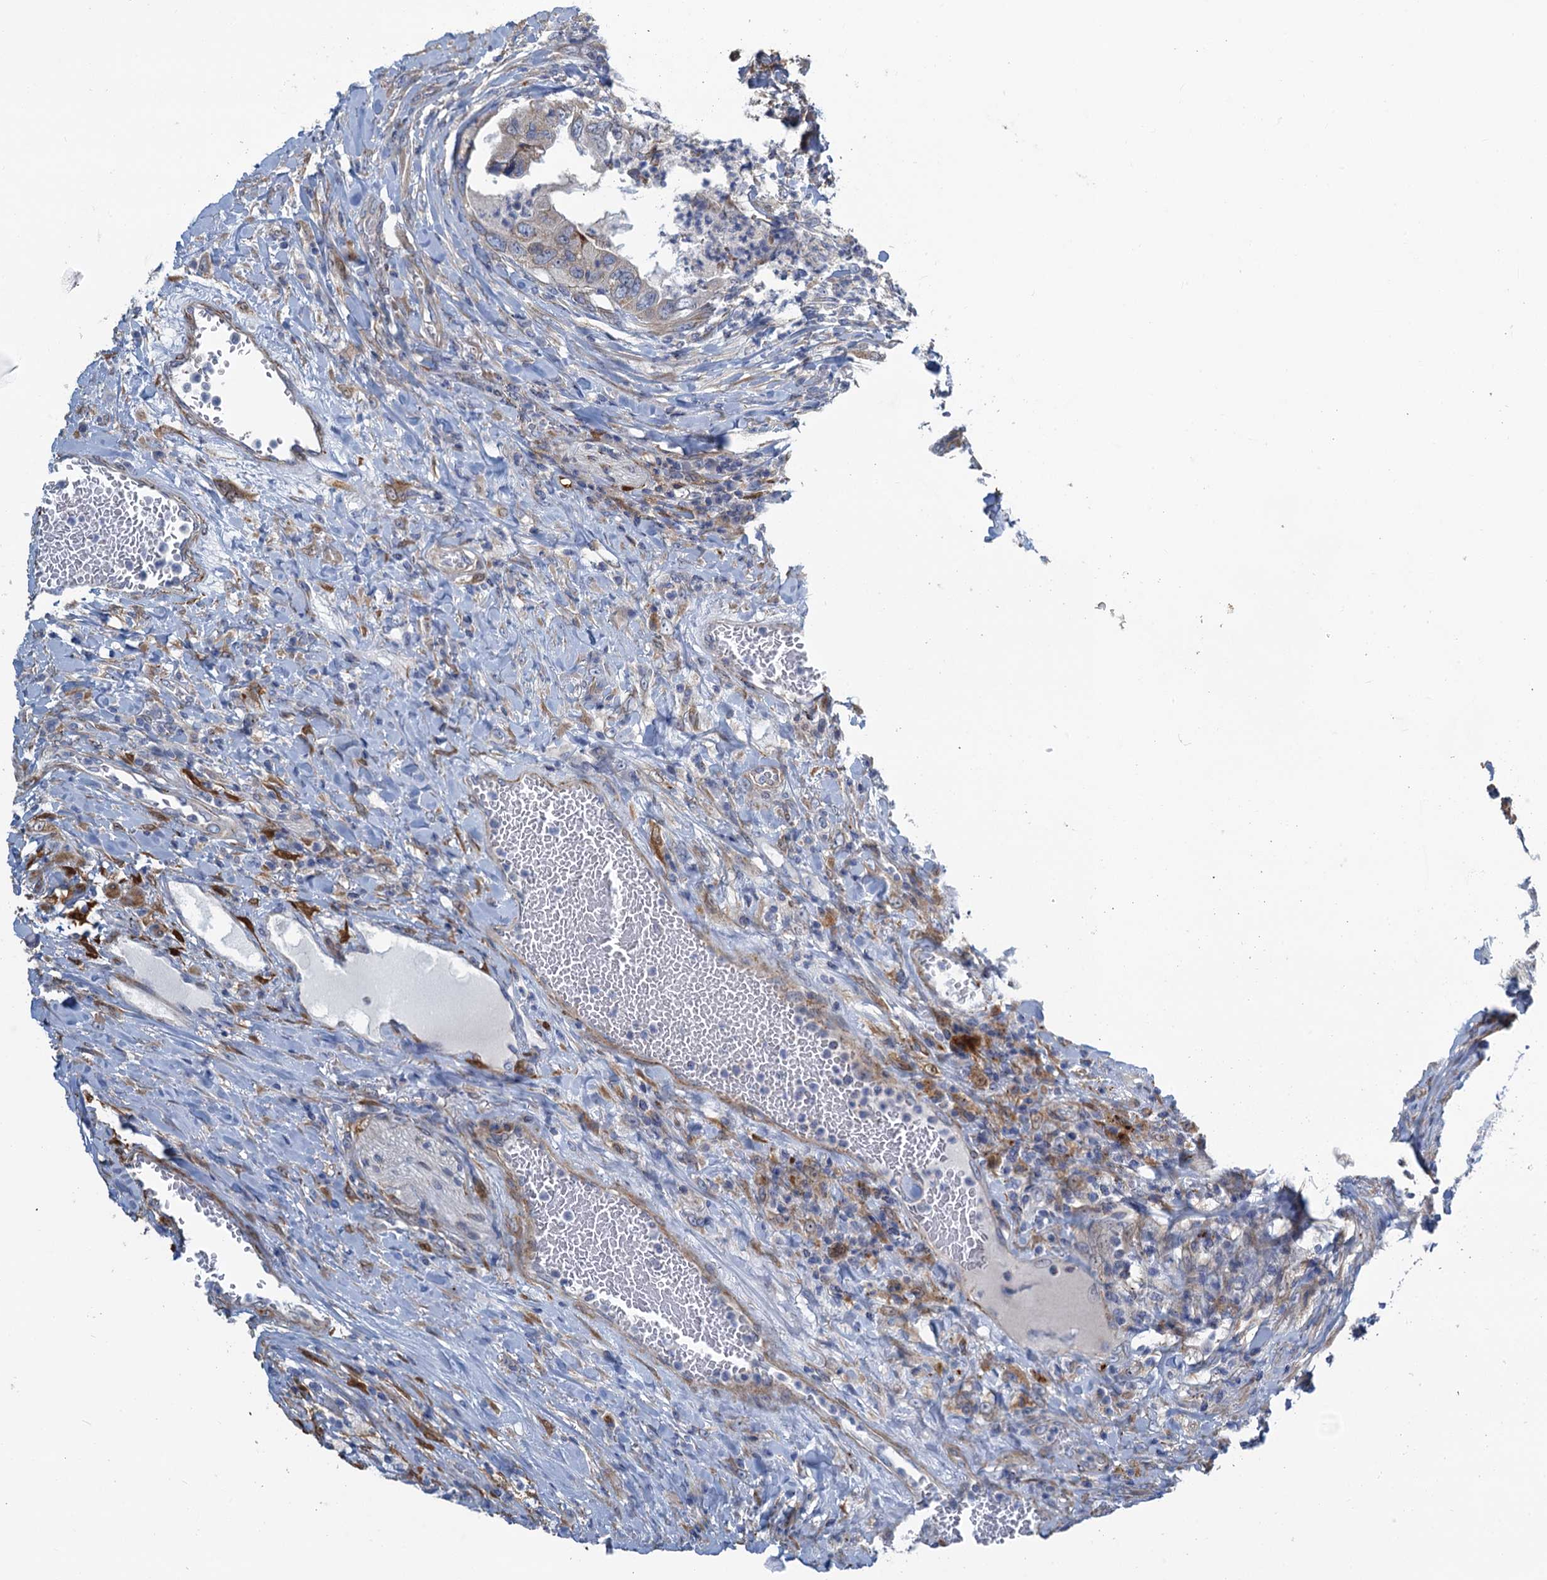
{"staining": {"intensity": "negative", "quantity": "none", "location": "none"}, "tissue": "colorectal cancer", "cell_type": "Tumor cells", "image_type": "cancer", "snomed": [{"axis": "morphology", "description": "Adenocarcinoma, NOS"}, {"axis": "topography", "description": "Rectum"}], "caption": "A high-resolution photomicrograph shows immunohistochemistry staining of colorectal cancer, which shows no significant staining in tumor cells.", "gene": "POGLUT3", "patient": {"sex": "male", "age": 63}}